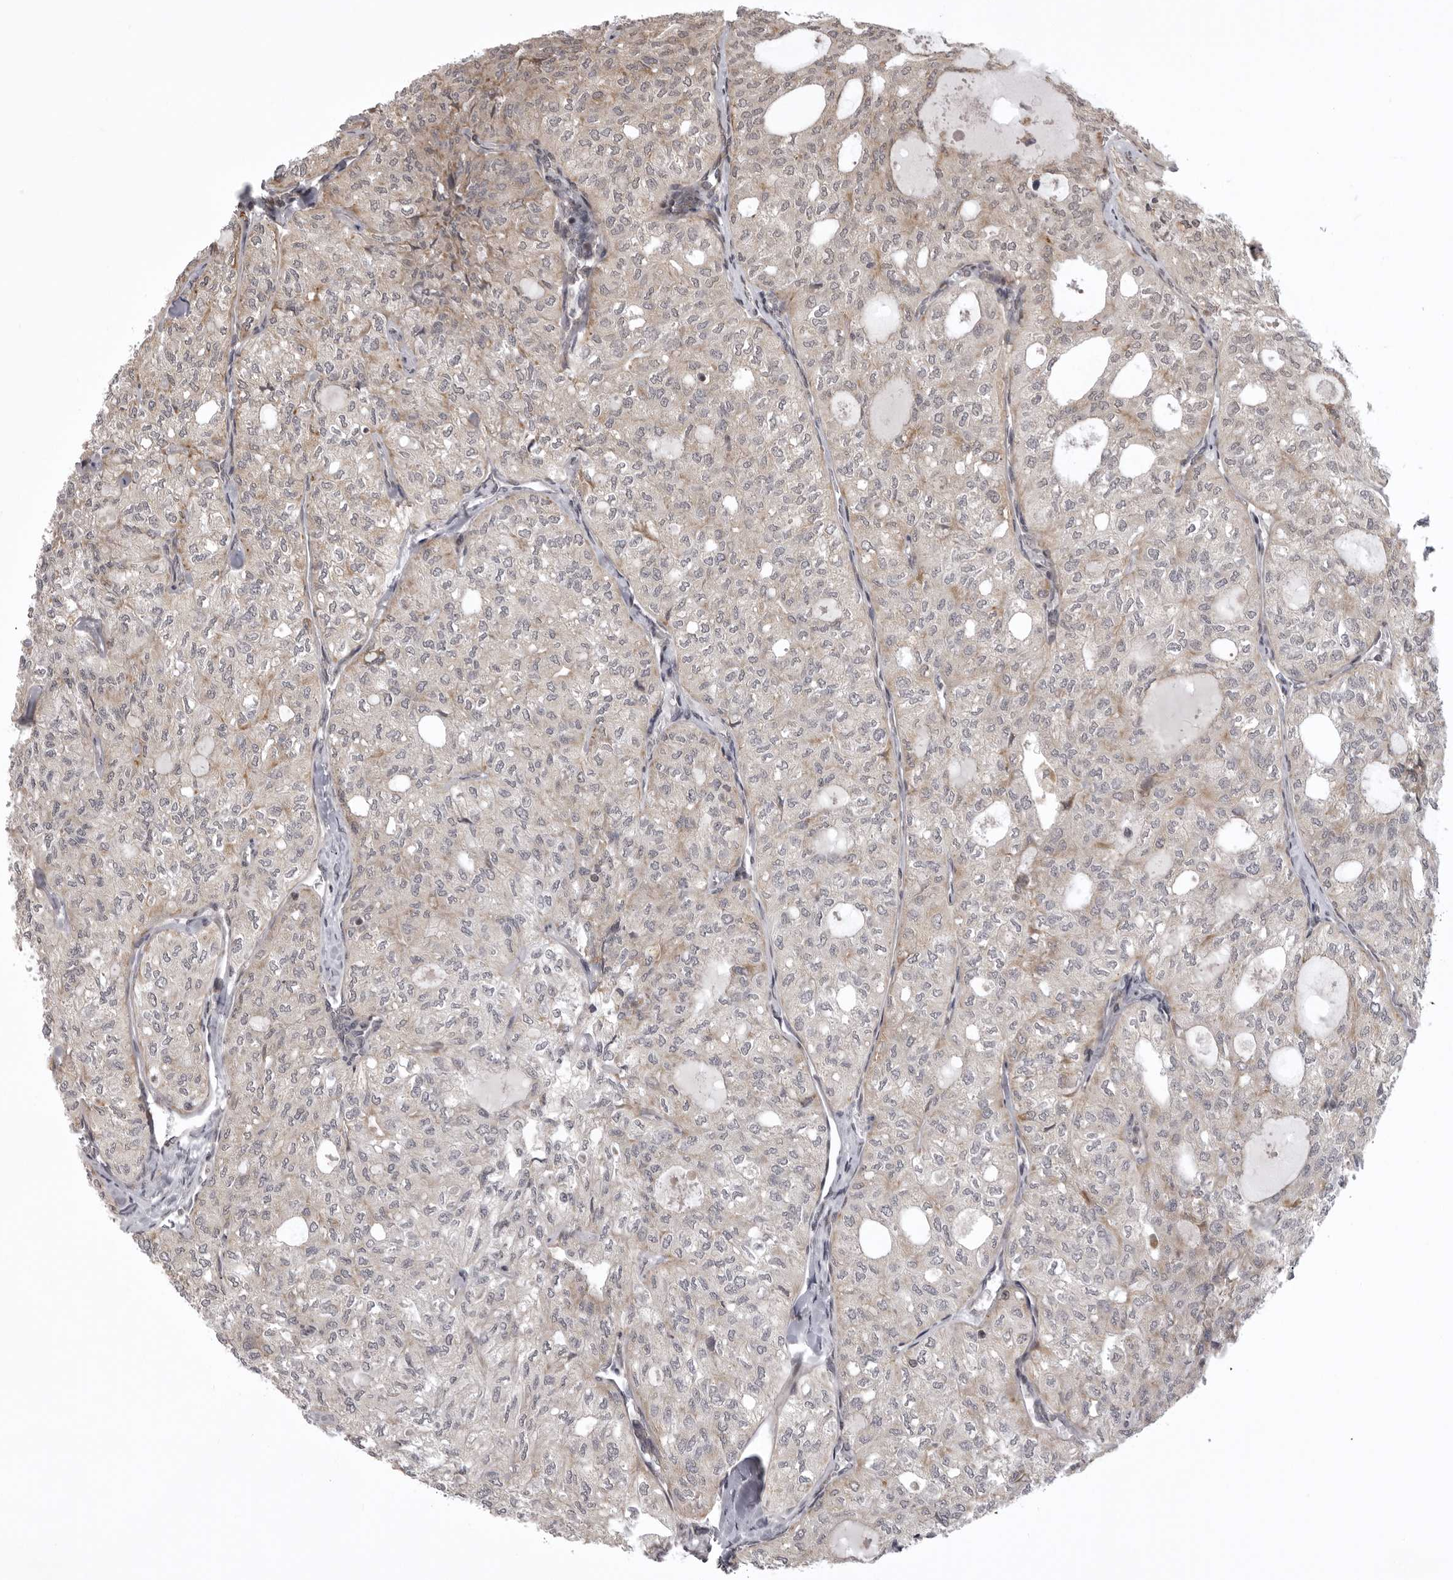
{"staining": {"intensity": "weak", "quantity": "<25%", "location": "cytoplasmic/membranous"}, "tissue": "thyroid cancer", "cell_type": "Tumor cells", "image_type": "cancer", "snomed": [{"axis": "morphology", "description": "Follicular adenoma carcinoma, NOS"}, {"axis": "topography", "description": "Thyroid gland"}], "caption": "Immunohistochemical staining of human thyroid follicular adenoma carcinoma shows no significant expression in tumor cells.", "gene": "C1orf109", "patient": {"sex": "male", "age": 75}}